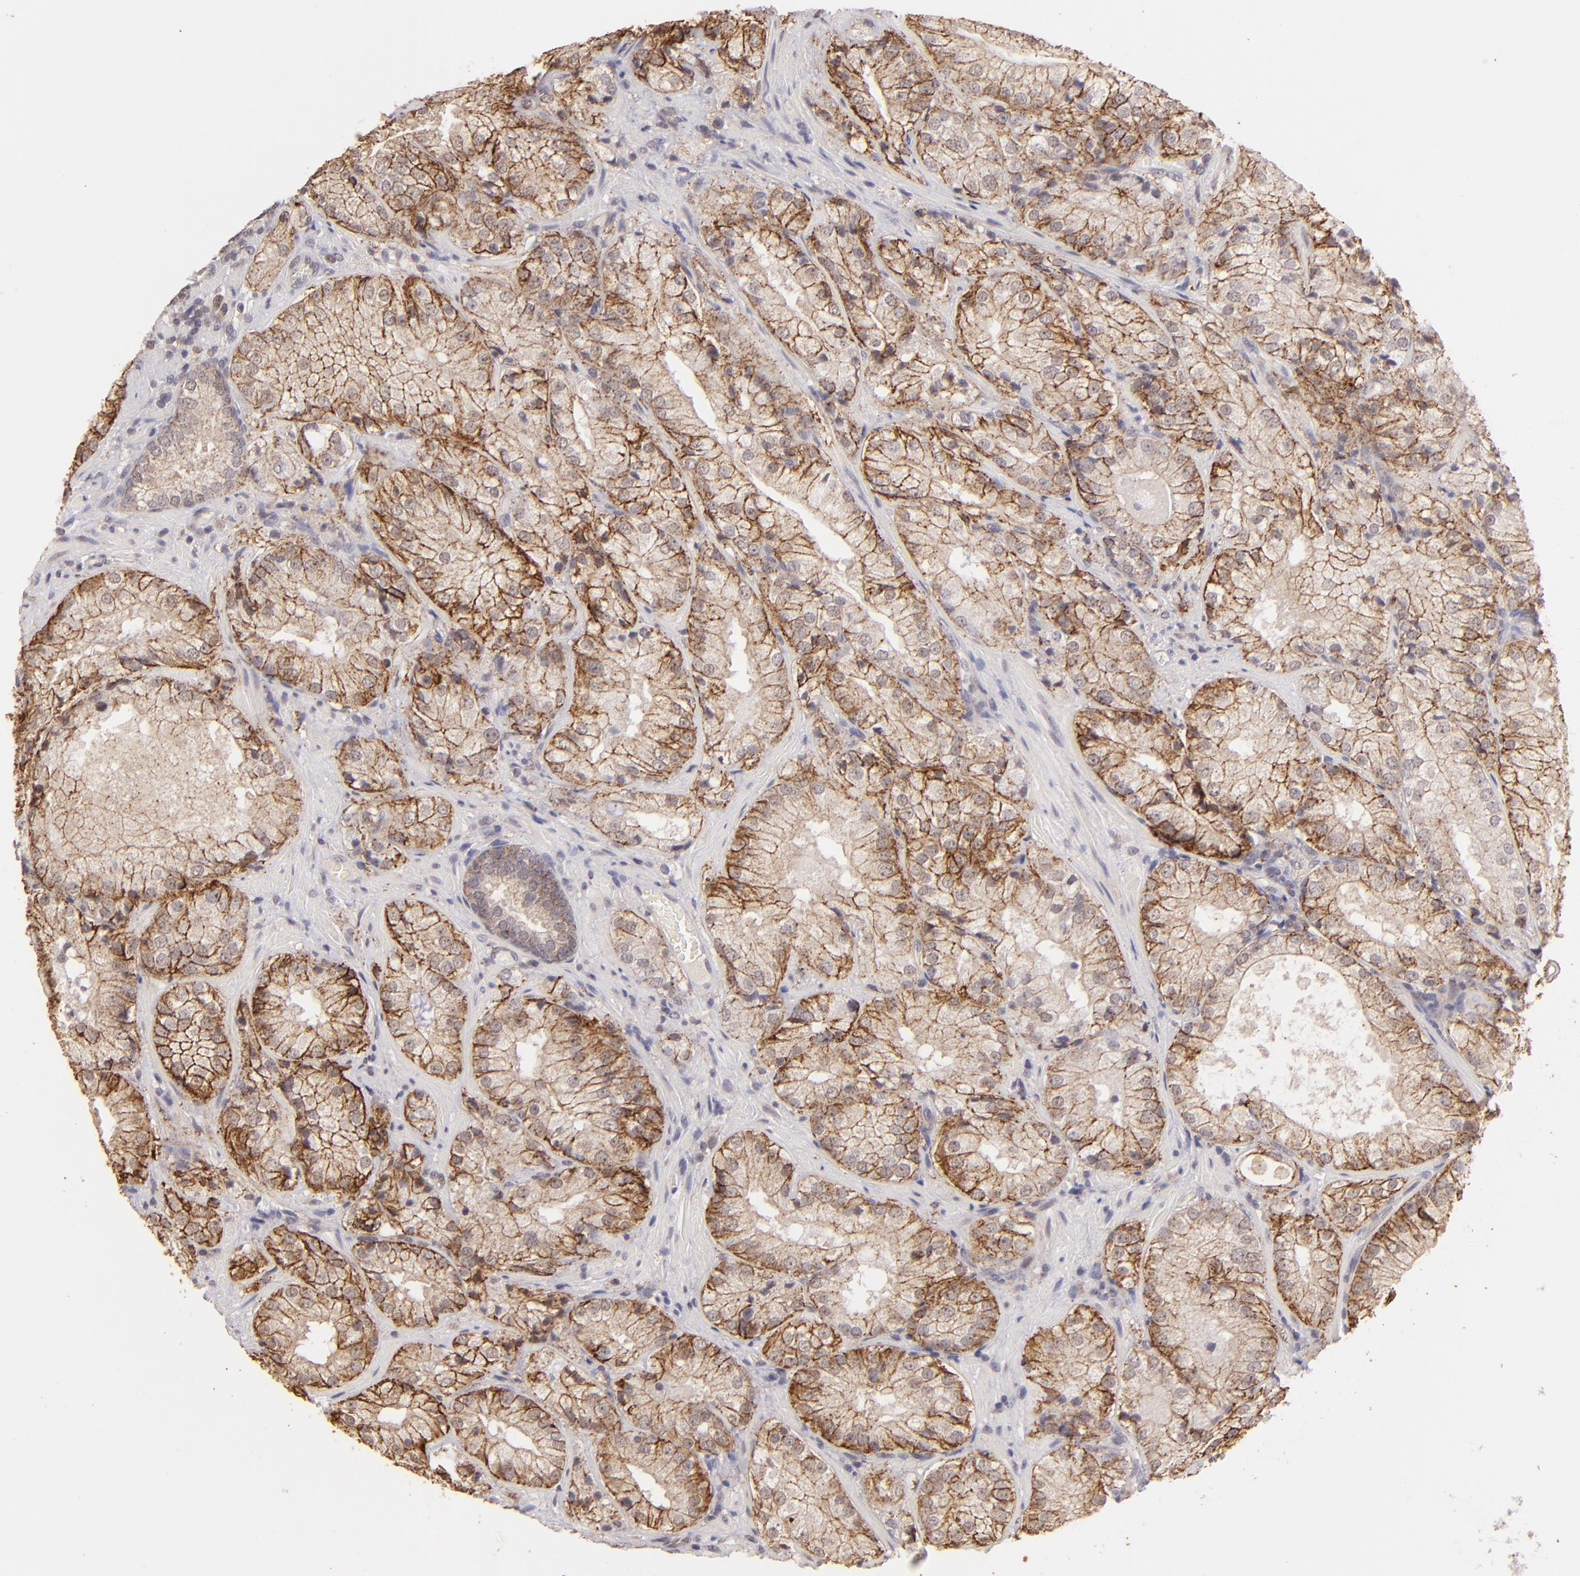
{"staining": {"intensity": "moderate", "quantity": ">75%", "location": "cytoplasmic/membranous"}, "tissue": "prostate cancer", "cell_type": "Tumor cells", "image_type": "cancer", "snomed": [{"axis": "morphology", "description": "Adenocarcinoma, Low grade"}, {"axis": "topography", "description": "Prostate"}], "caption": "The micrograph shows a brown stain indicating the presence of a protein in the cytoplasmic/membranous of tumor cells in prostate cancer (adenocarcinoma (low-grade)).", "gene": "CLDN1", "patient": {"sex": "male", "age": 60}}